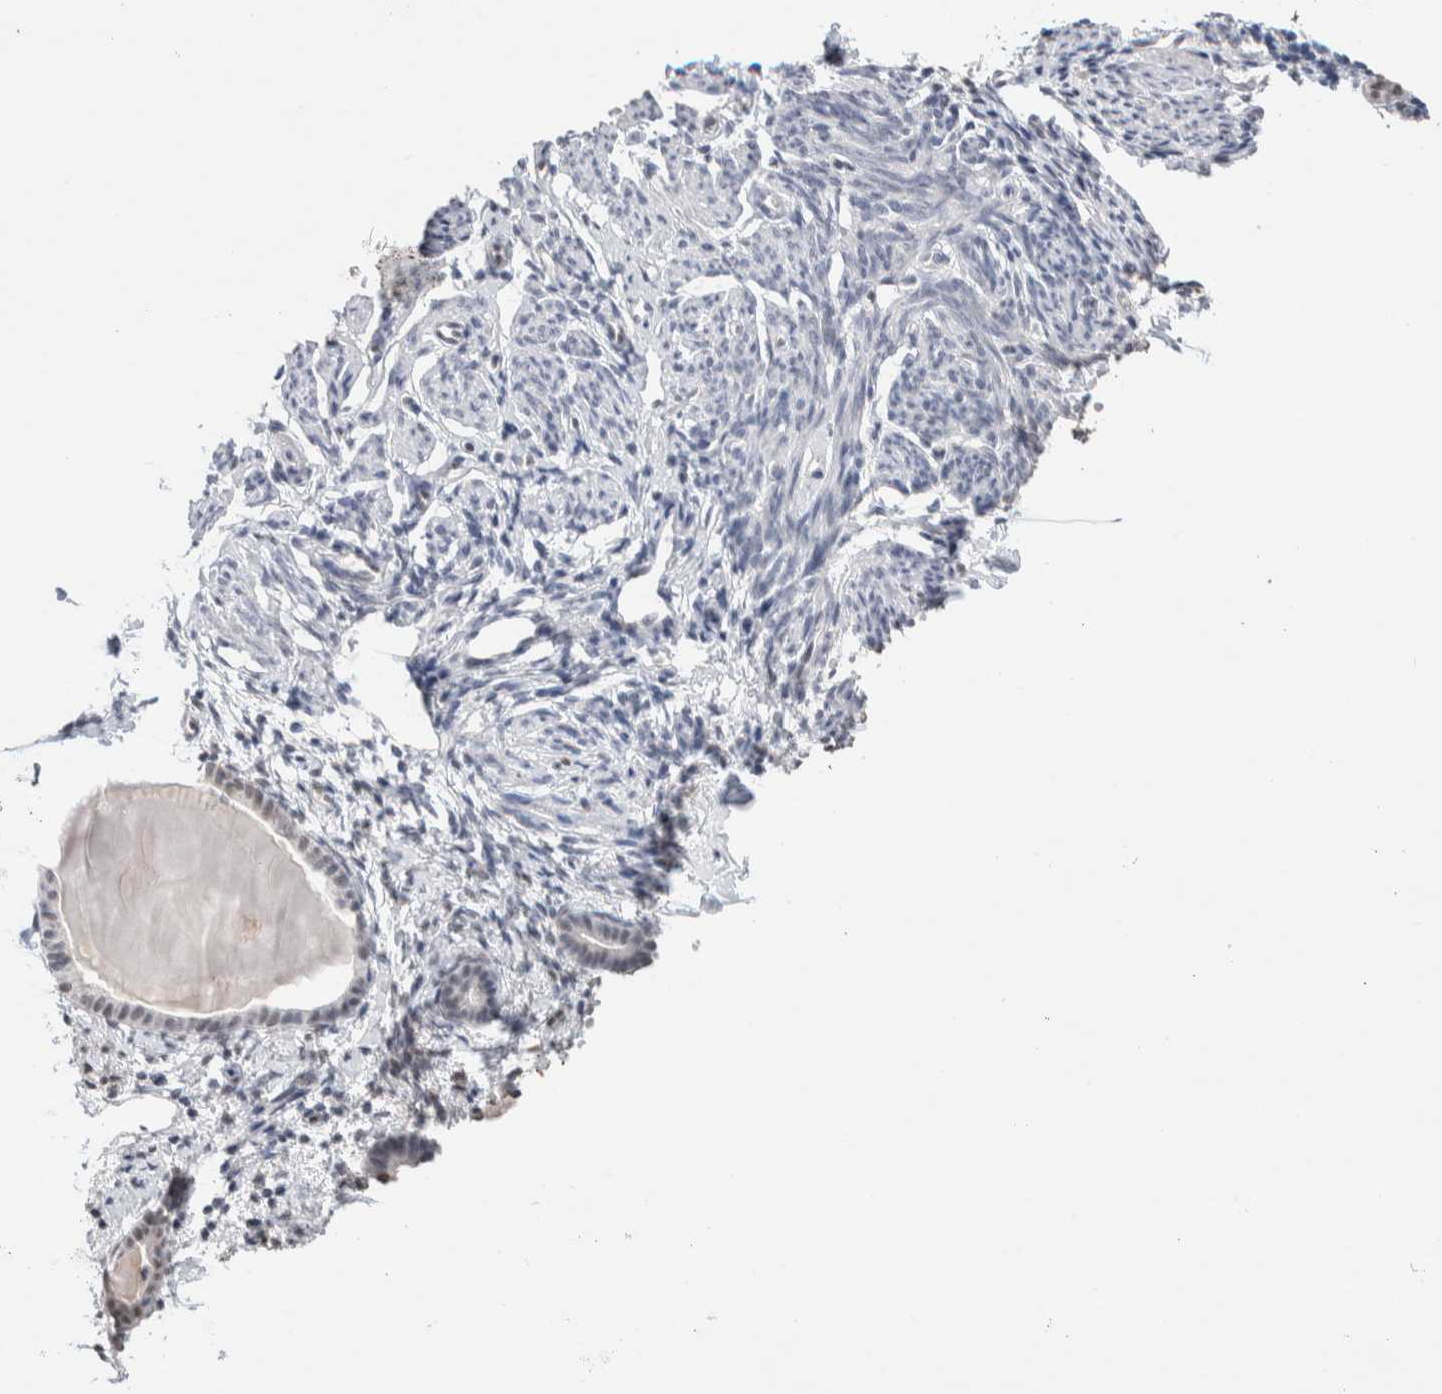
{"staining": {"intensity": "negative", "quantity": "none", "location": "none"}, "tissue": "endometrium", "cell_type": "Cells in endometrial stroma", "image_type": "normal", "snomed": [{"axis": "morphology", "description": "Normal tissue, NOS"}, {"axis": "topography", "description": "Endometrium"}], "caption": "Cells in endometrial stroma show no significant protein staining in benign endometrium. (IHC, brightfield microscopy, high magnification).", "gene": "PRMT1", "patient": {"sex": "female", "age": 71}}